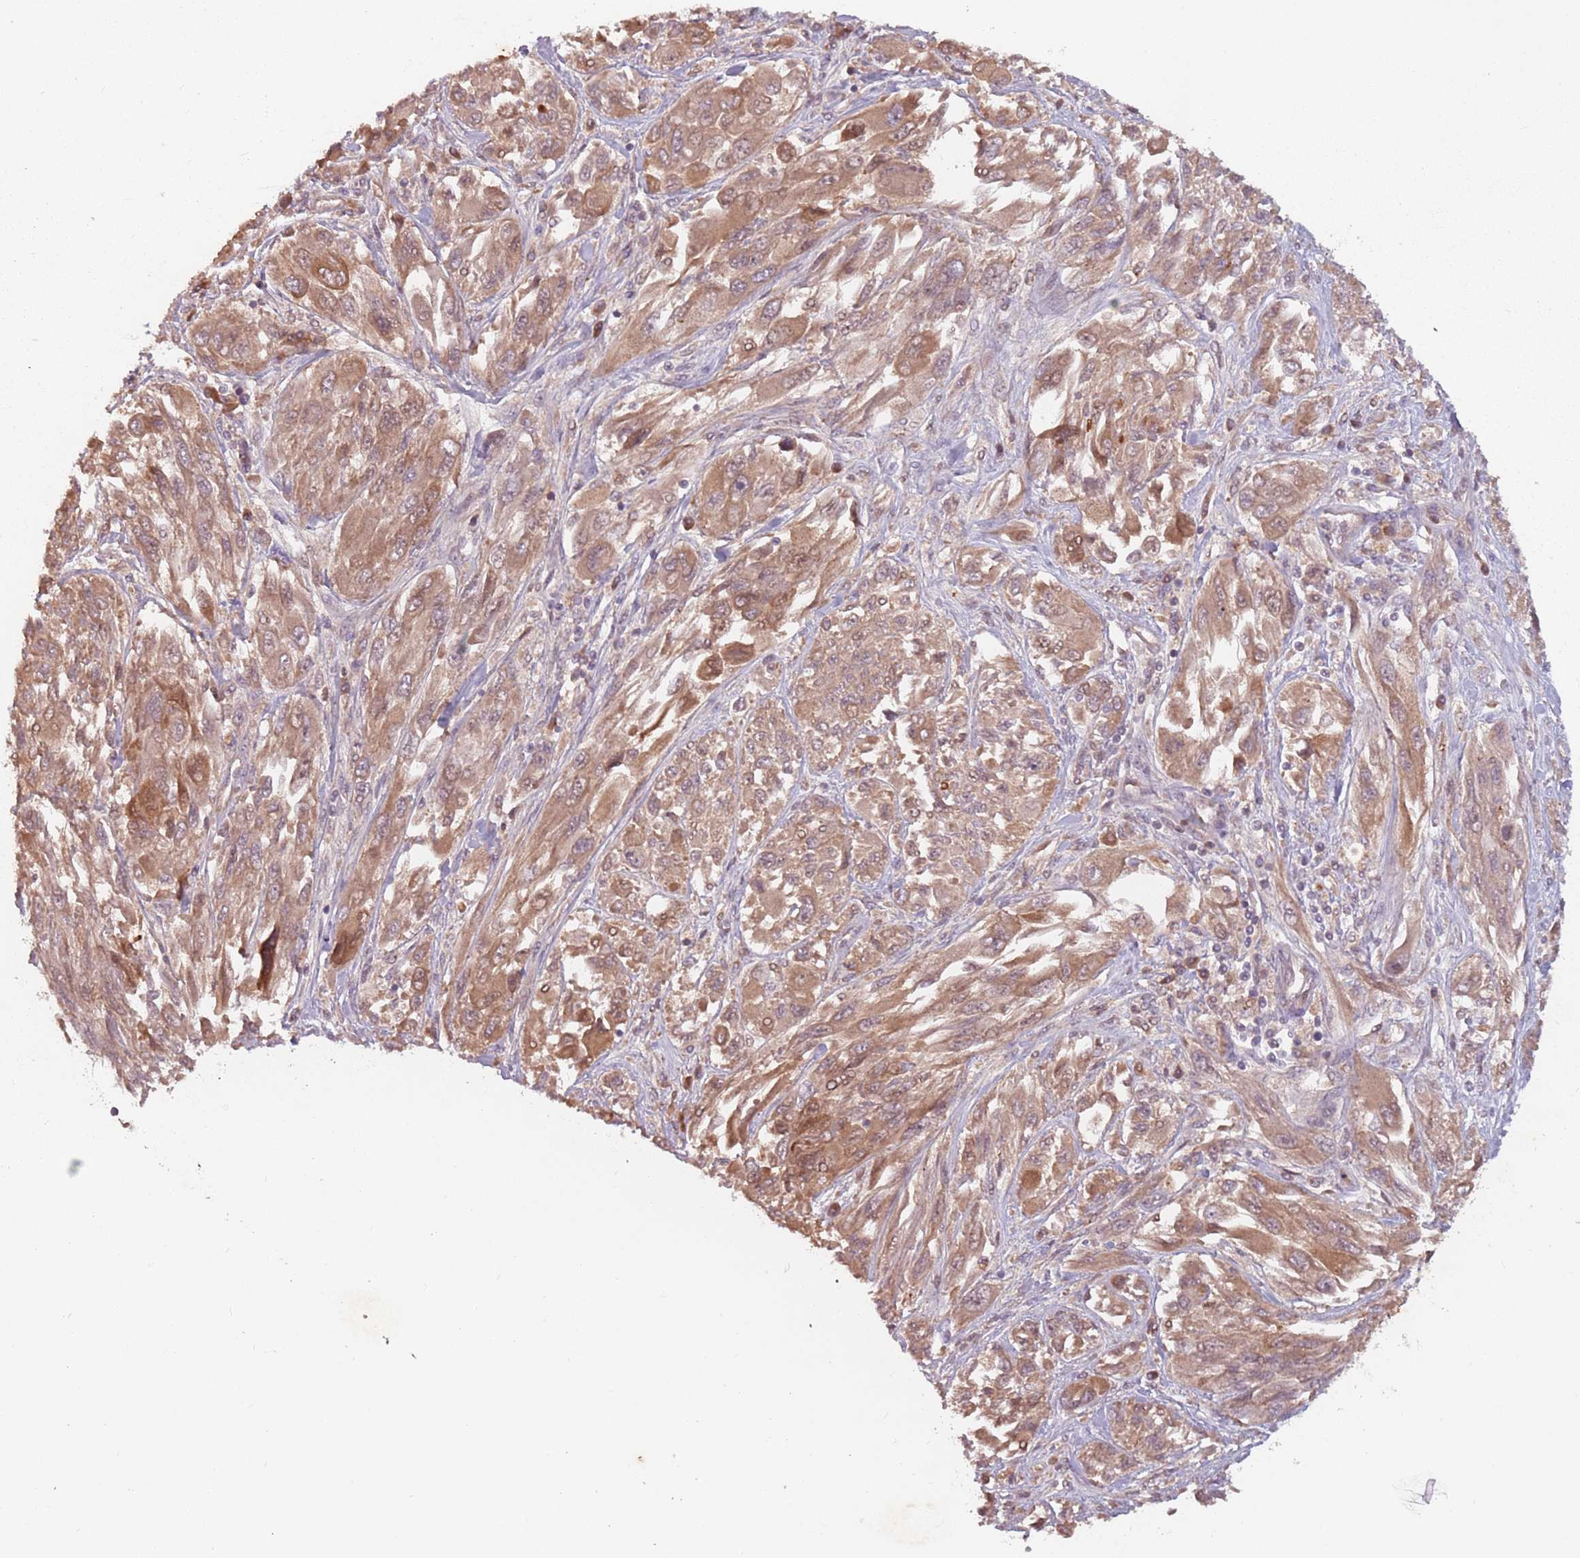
{"staining": {"intensity": "moderate", "quantity": ">75%", "location": "cytoplasmic/membranous,nuclear"}, "tissue": "melanoma", "cell_type": "Tumor cells", "image_type": "cancer", "snomed": [{"axis": "morphology", "description": "Malignant melanoma, NOS"}, {"axis": "topography", "description": "Skin"}], "caption": "Immunohistochemistry of human malignant melanoma shows medium levels of moderate cytoplasmic/membranous and nuclear staining in approximately >75% of tumor cells. (brown staining indicates protein expression, while blue staining denotes nuclei).", "gene": "GPR180", "patient": {"sex": "female", "age": 91}}